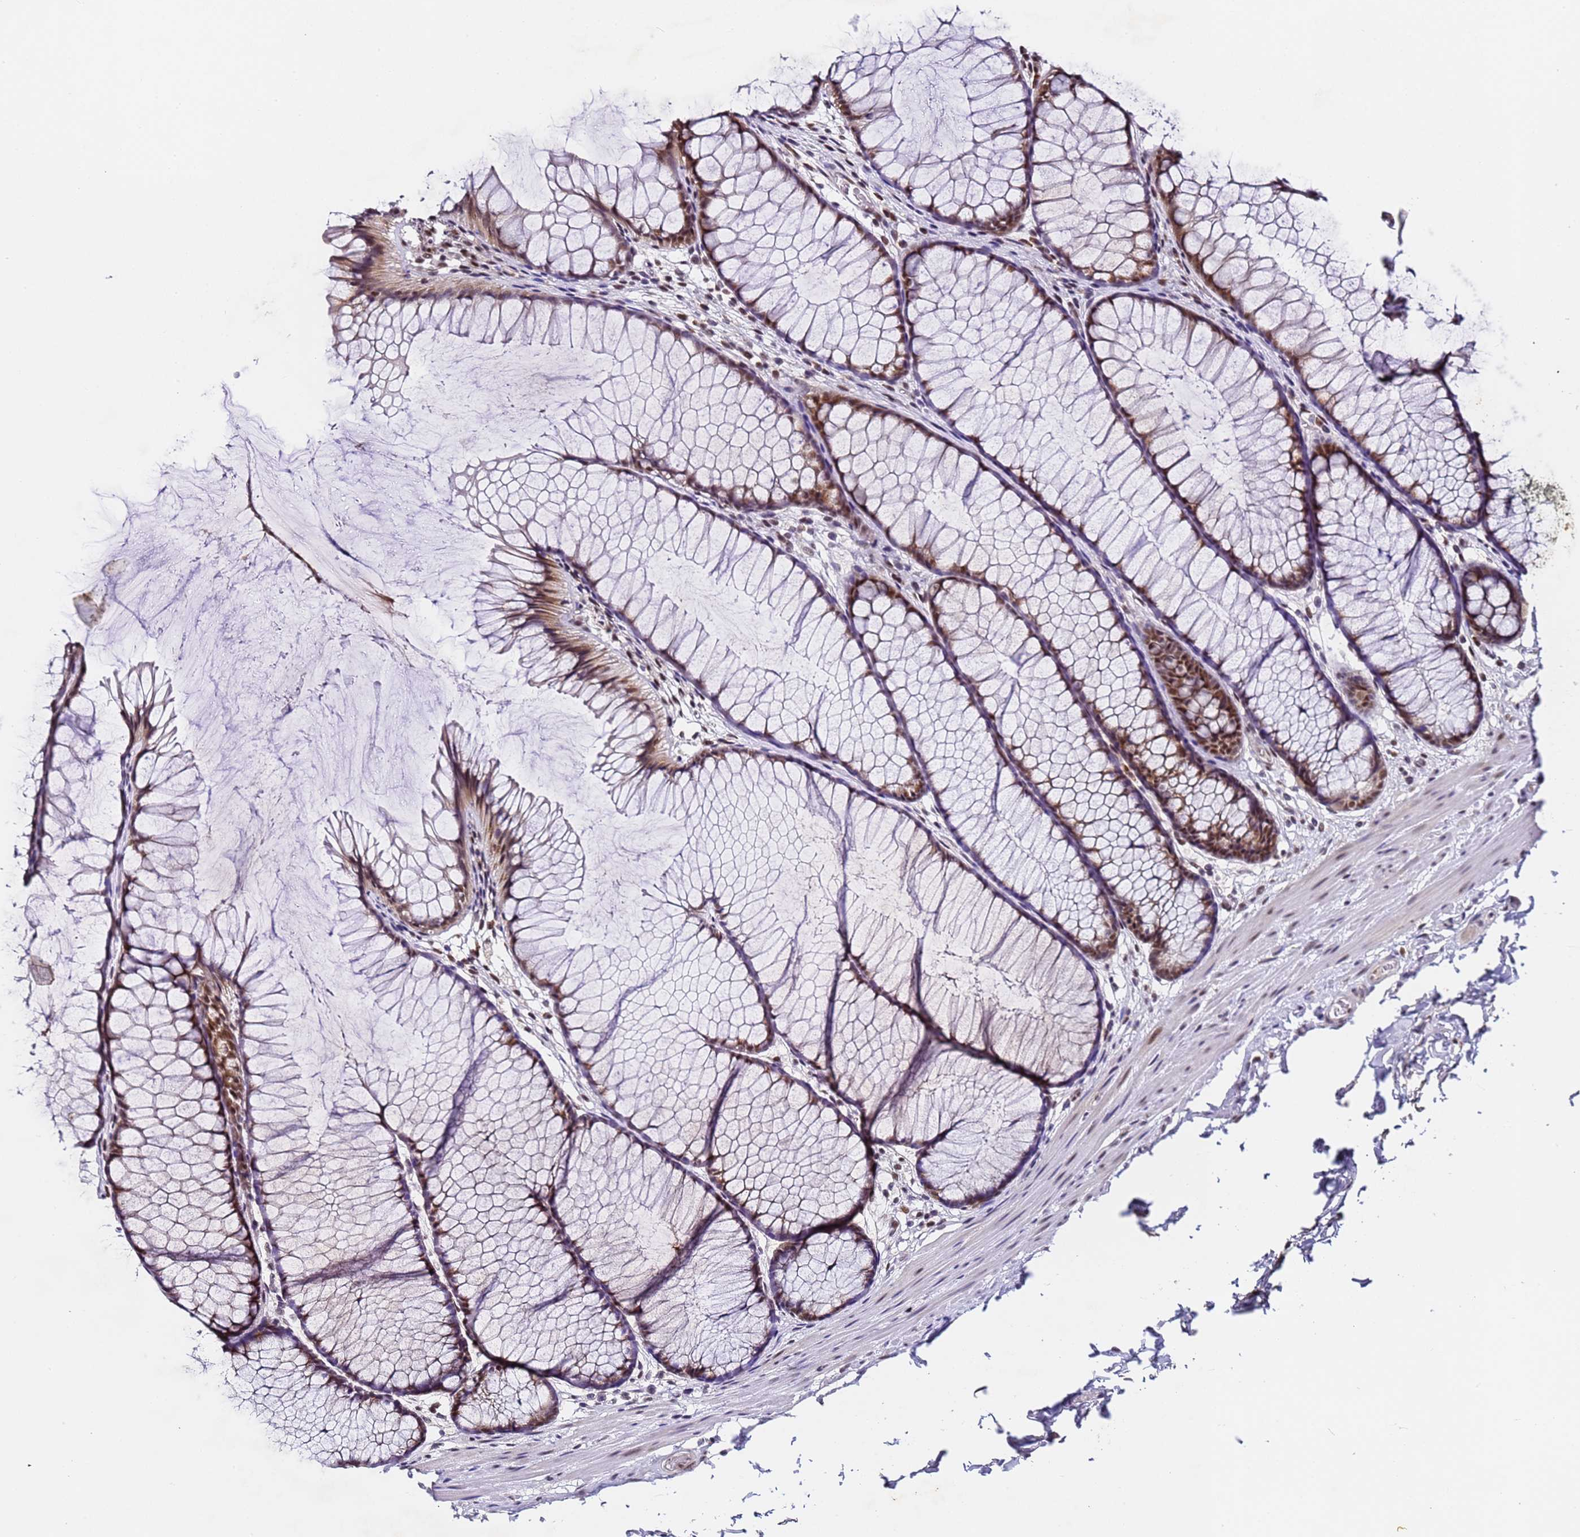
{"staining": {"intensity": "negative", "quantity": "none", "location": "none"}, "tissue": "colon", "cell_type": "Endothelial cells", "image_type": "normal", "snomed": [{"axis": "morphology", "description": "Normal tissue, NOS"}, {"axis": "topography", "description": "Colon"}], "caption": "DAB (3,3'-diaminobenzidine) immunohistochemical staining of normal colon shows no significant staining in endothelial cells. (DAB (3,3'-diaminobenzidine) immunohistochemistry, high magnification).", "gene": "FNBP4", "patient": {"sex": "female", "age": 82}}